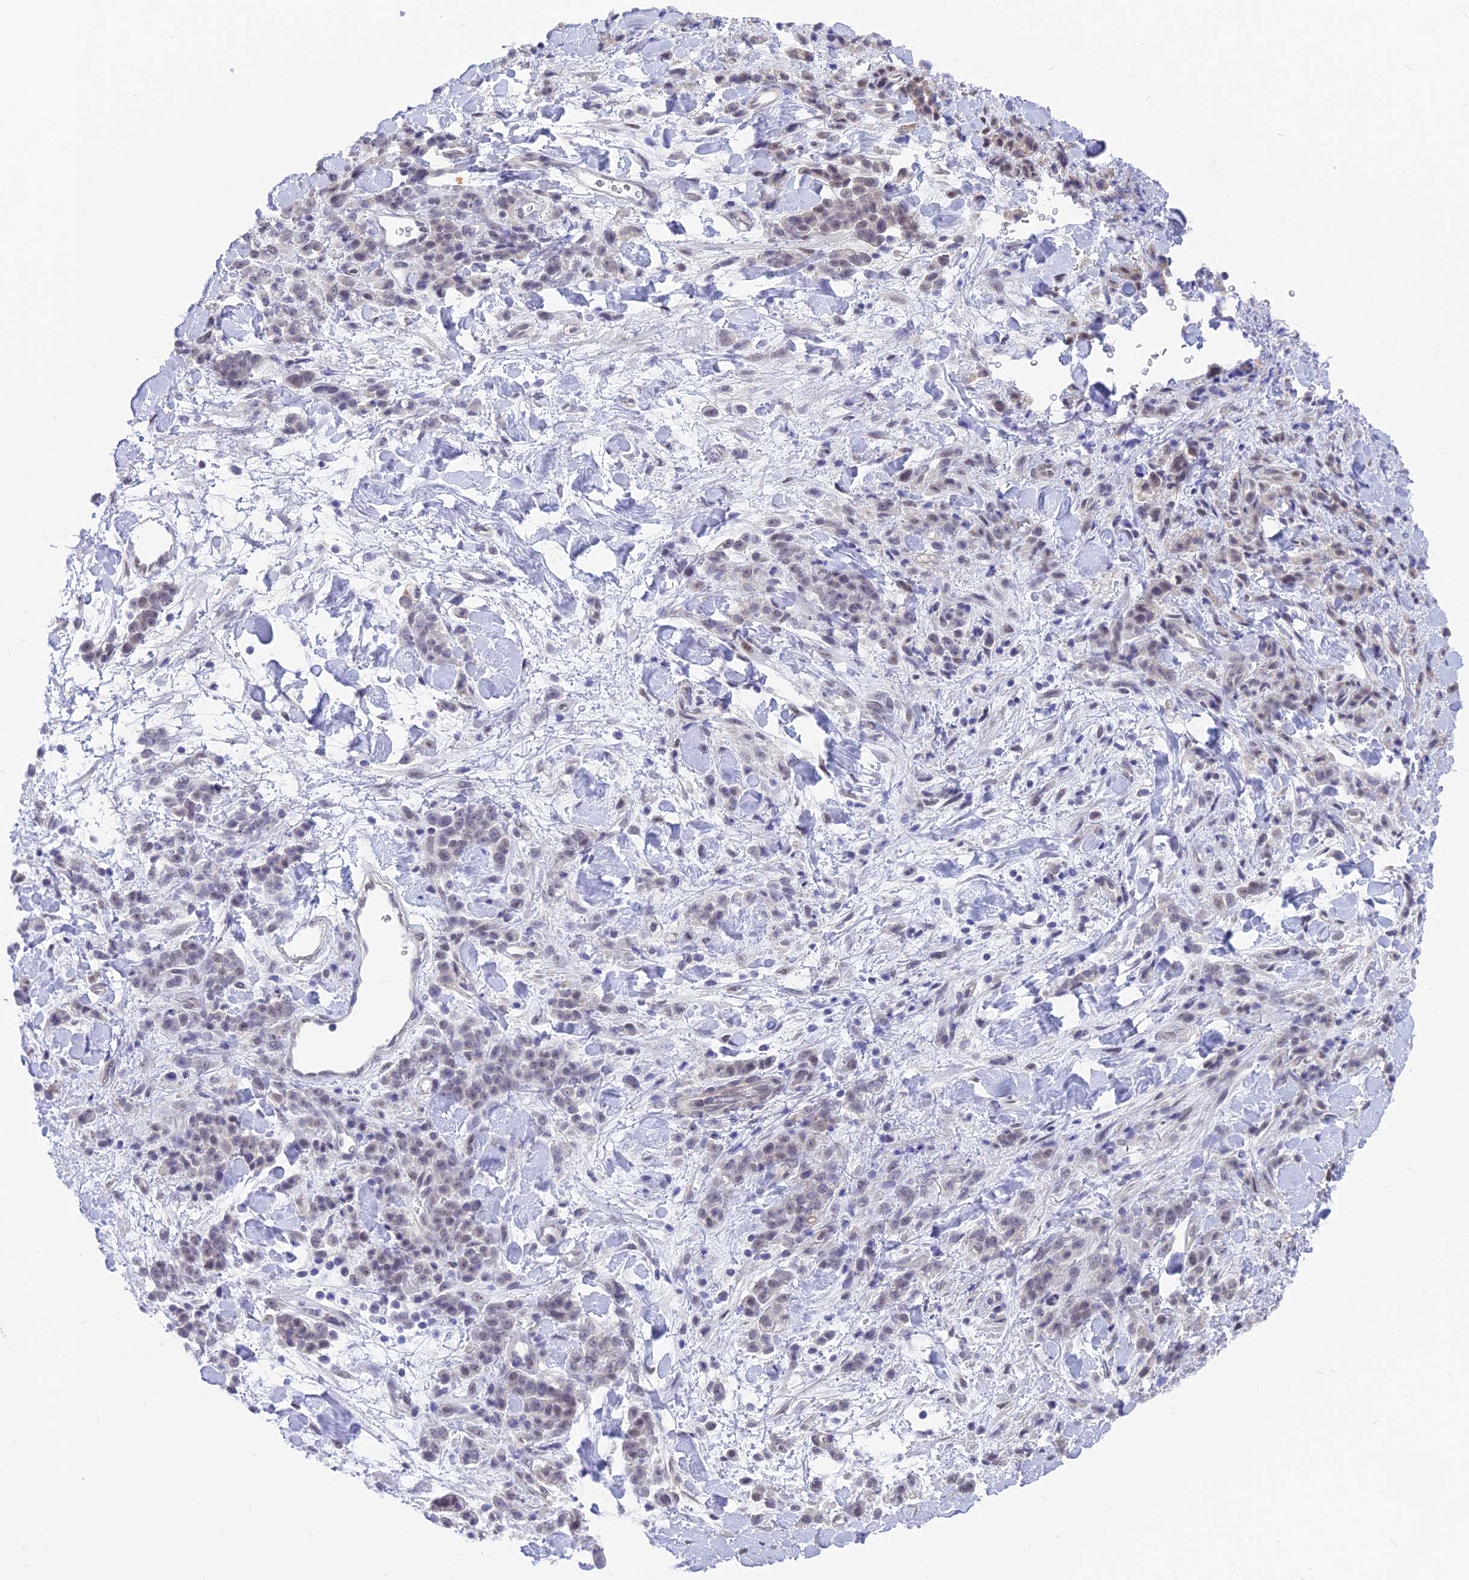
{"staining": {"intensity": "weak", "quantity": "<25%", "location": "nuclear"}, "tissue": "stomach cancer", "cell_type": "Tumor cells", "image_type": "cancer", "snomed": [{"axis": "morphology", "description": "Normal tissue, NOS"}, {"axis": "morphology", "description": "Adenocarcinoma, NOS"}, {"axis": "topography", "description": "Stomach"}], "caption": "Stomach cancer (adenocarcinoma) was stained to show a protein in brown. There is no significant expression in tumor cells.", "gene": "SRSF5", "patient": {"sex": "male", "age": 82}}